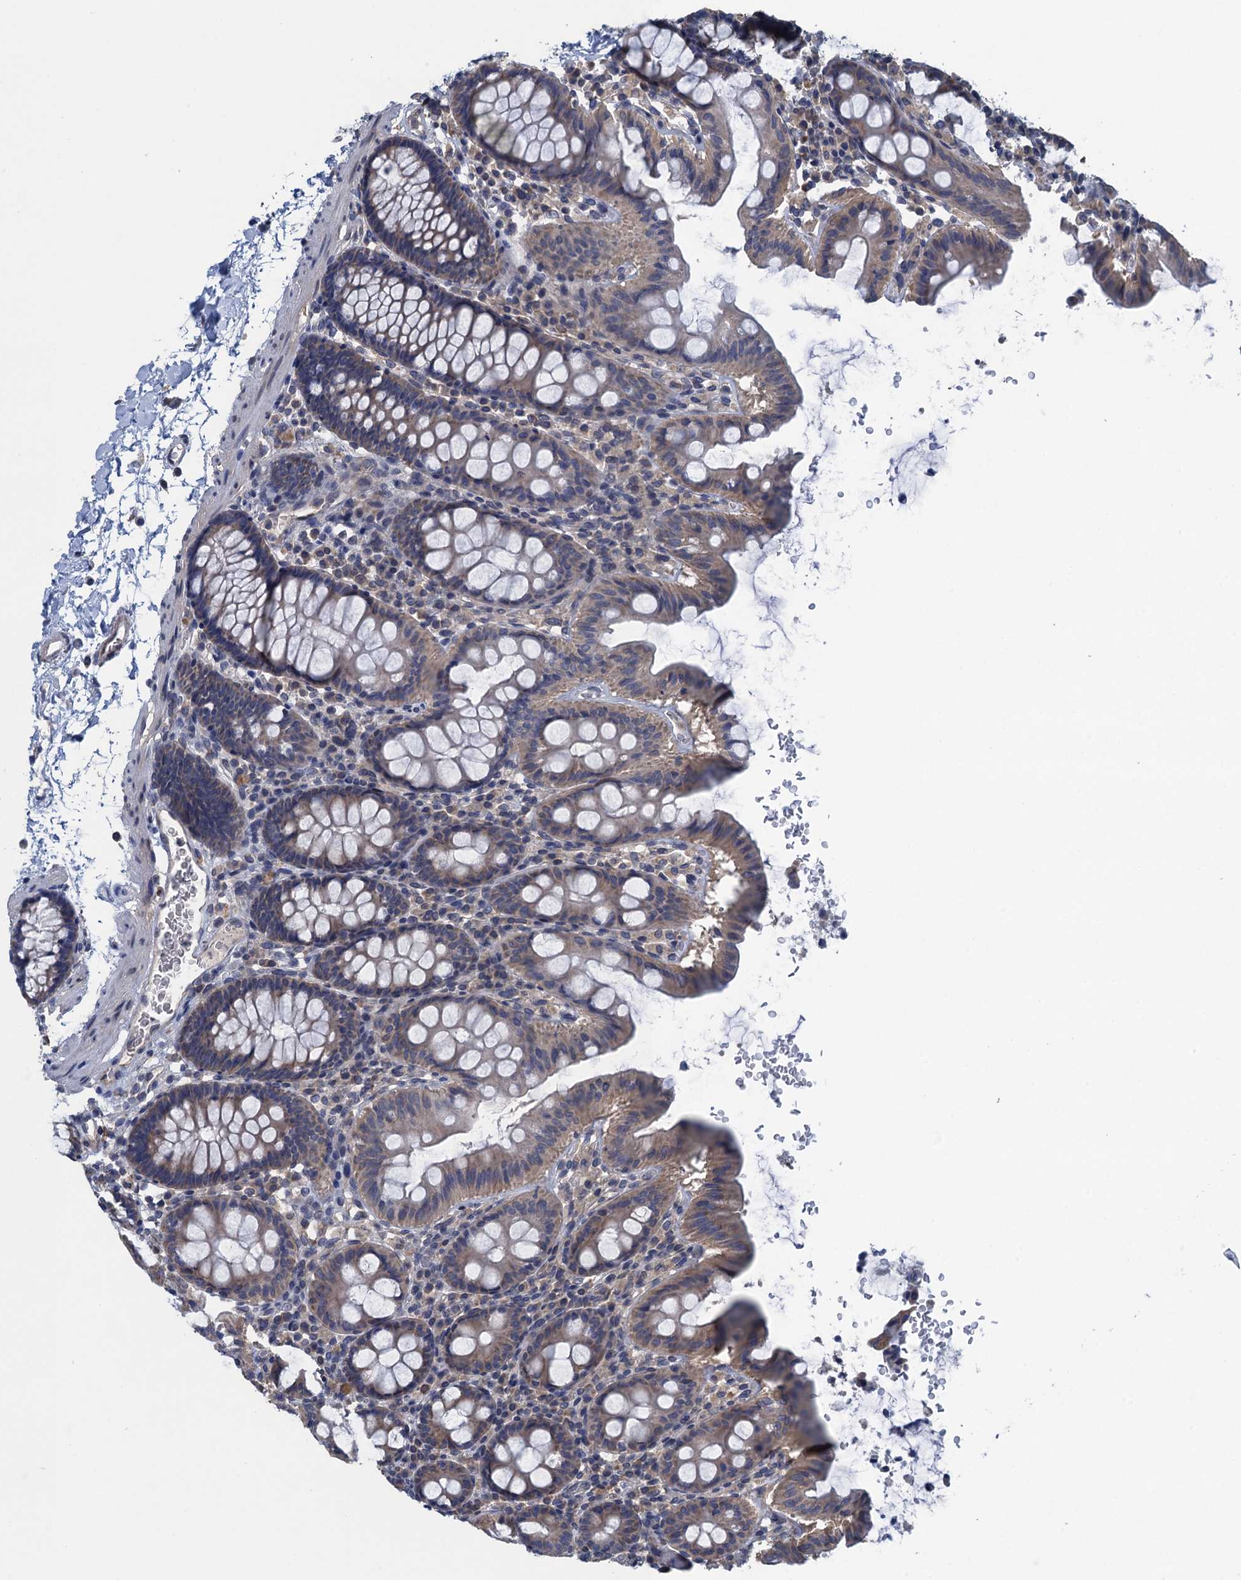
{"staining": {"intensity": "negative", "quantity": "none", "location": "none"}, "tissue": "colon", "cell_type": "Endothelial cells", "image_type": "normal", "snomed": [{"axis": "morphology", "description": "Normal tissue, NOS"}, {"axis": "topography", "description": "Colon"}], "caption": "Endothelial cells show no significant staining in unremarkable colon.", "gene": "CTU2", "patient": {"sex": "male", "age": 75}}